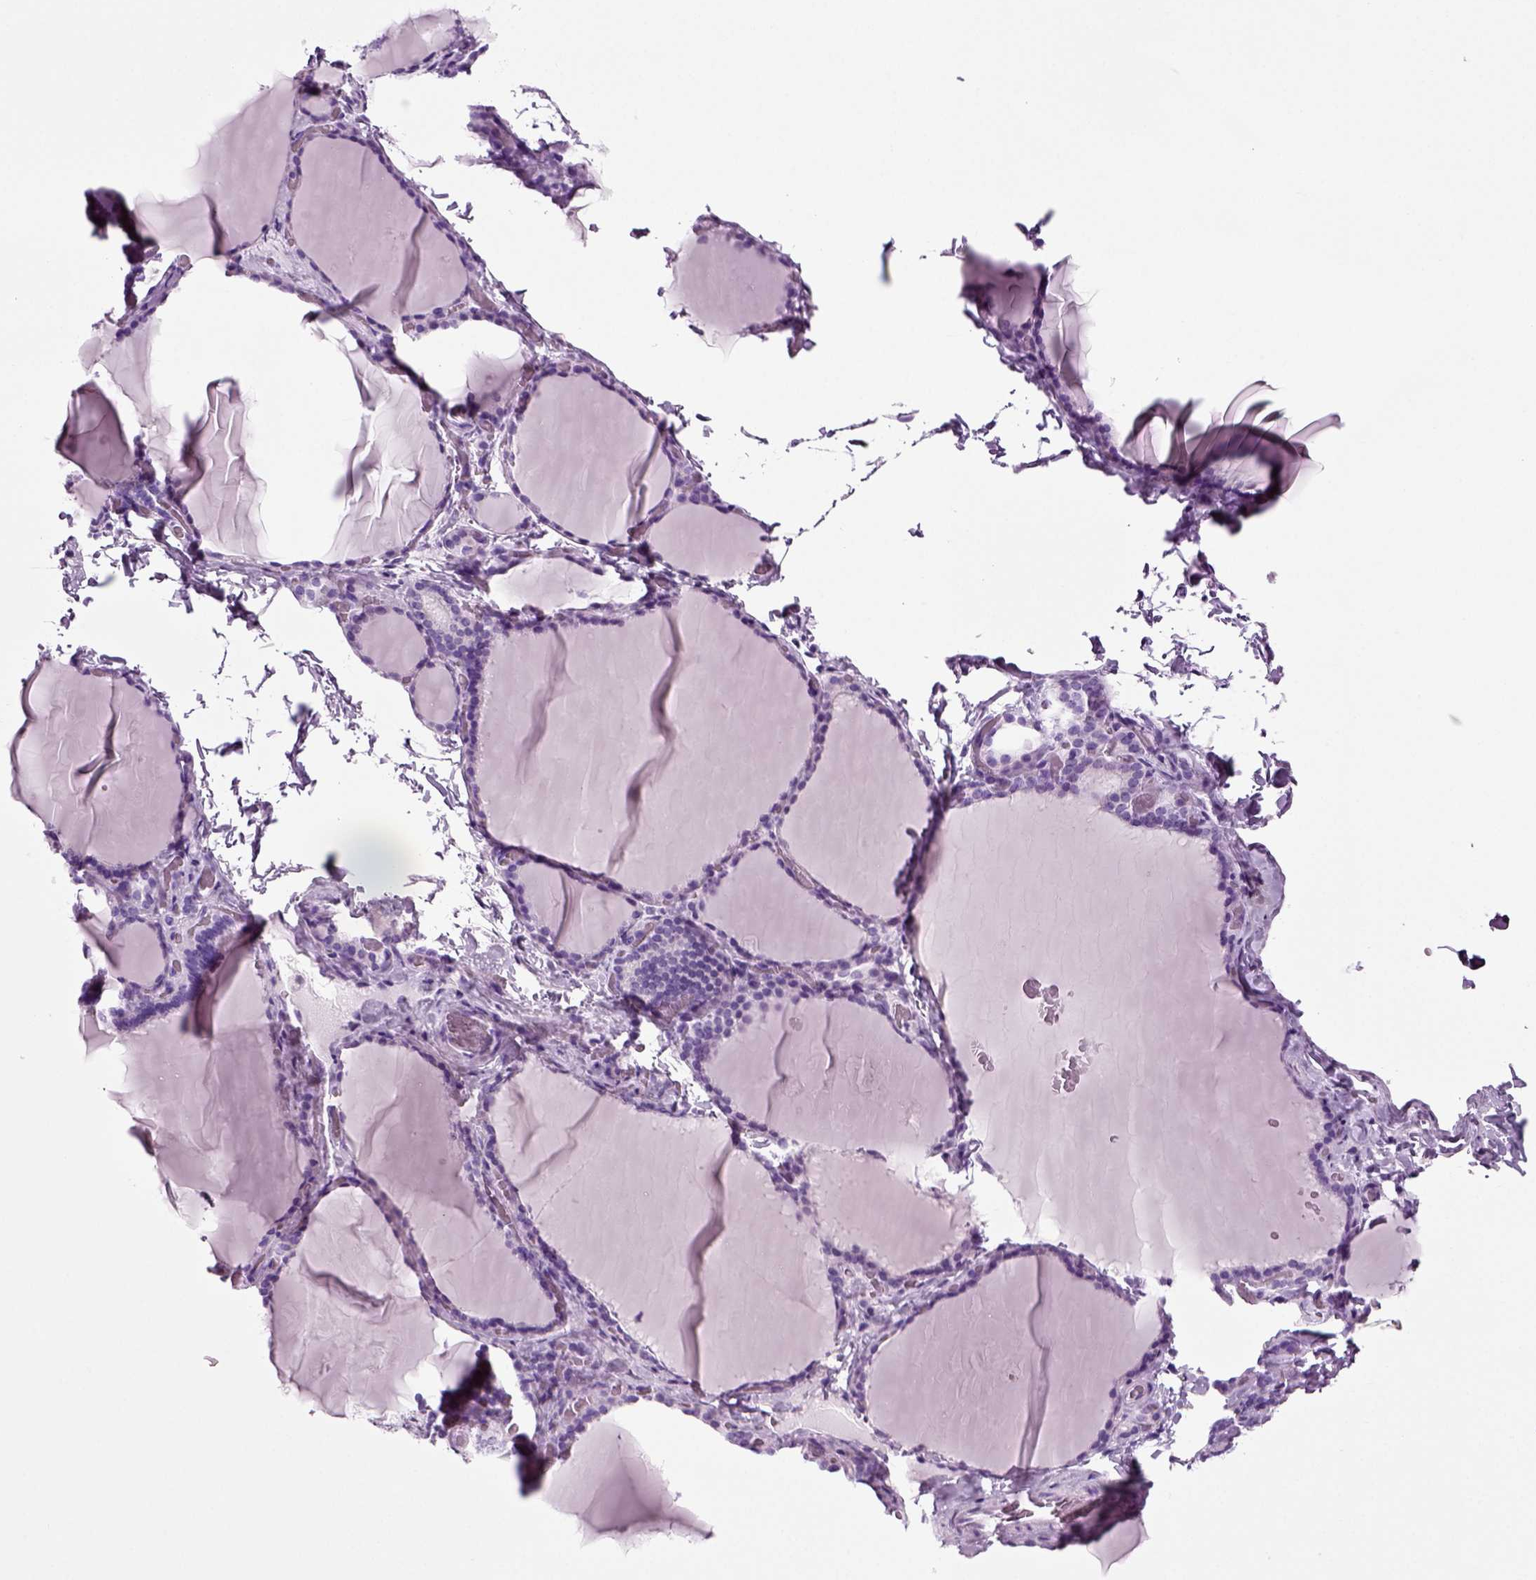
{"staining": {"intensity": "negative", "quantity": "none", "location": "none"}, "tissue": "thyroid gland", "cell_type": "Glandular cells", "image_type": "normal", "snomed": [{"axis": "morphology", "description": "Normal tissue, NOS"}, {"axis": "morphology", "description": "Hyperplasia, NOS"}, {"axis": "topography", "description": "Thyroid gland"}], "caption": "DAB immunohistochemical staining of normal thyroid gland demonstrates no significant expression in glandular cells.", "gene": "CD109", "patient": {"sex": "female", "age": 27}}